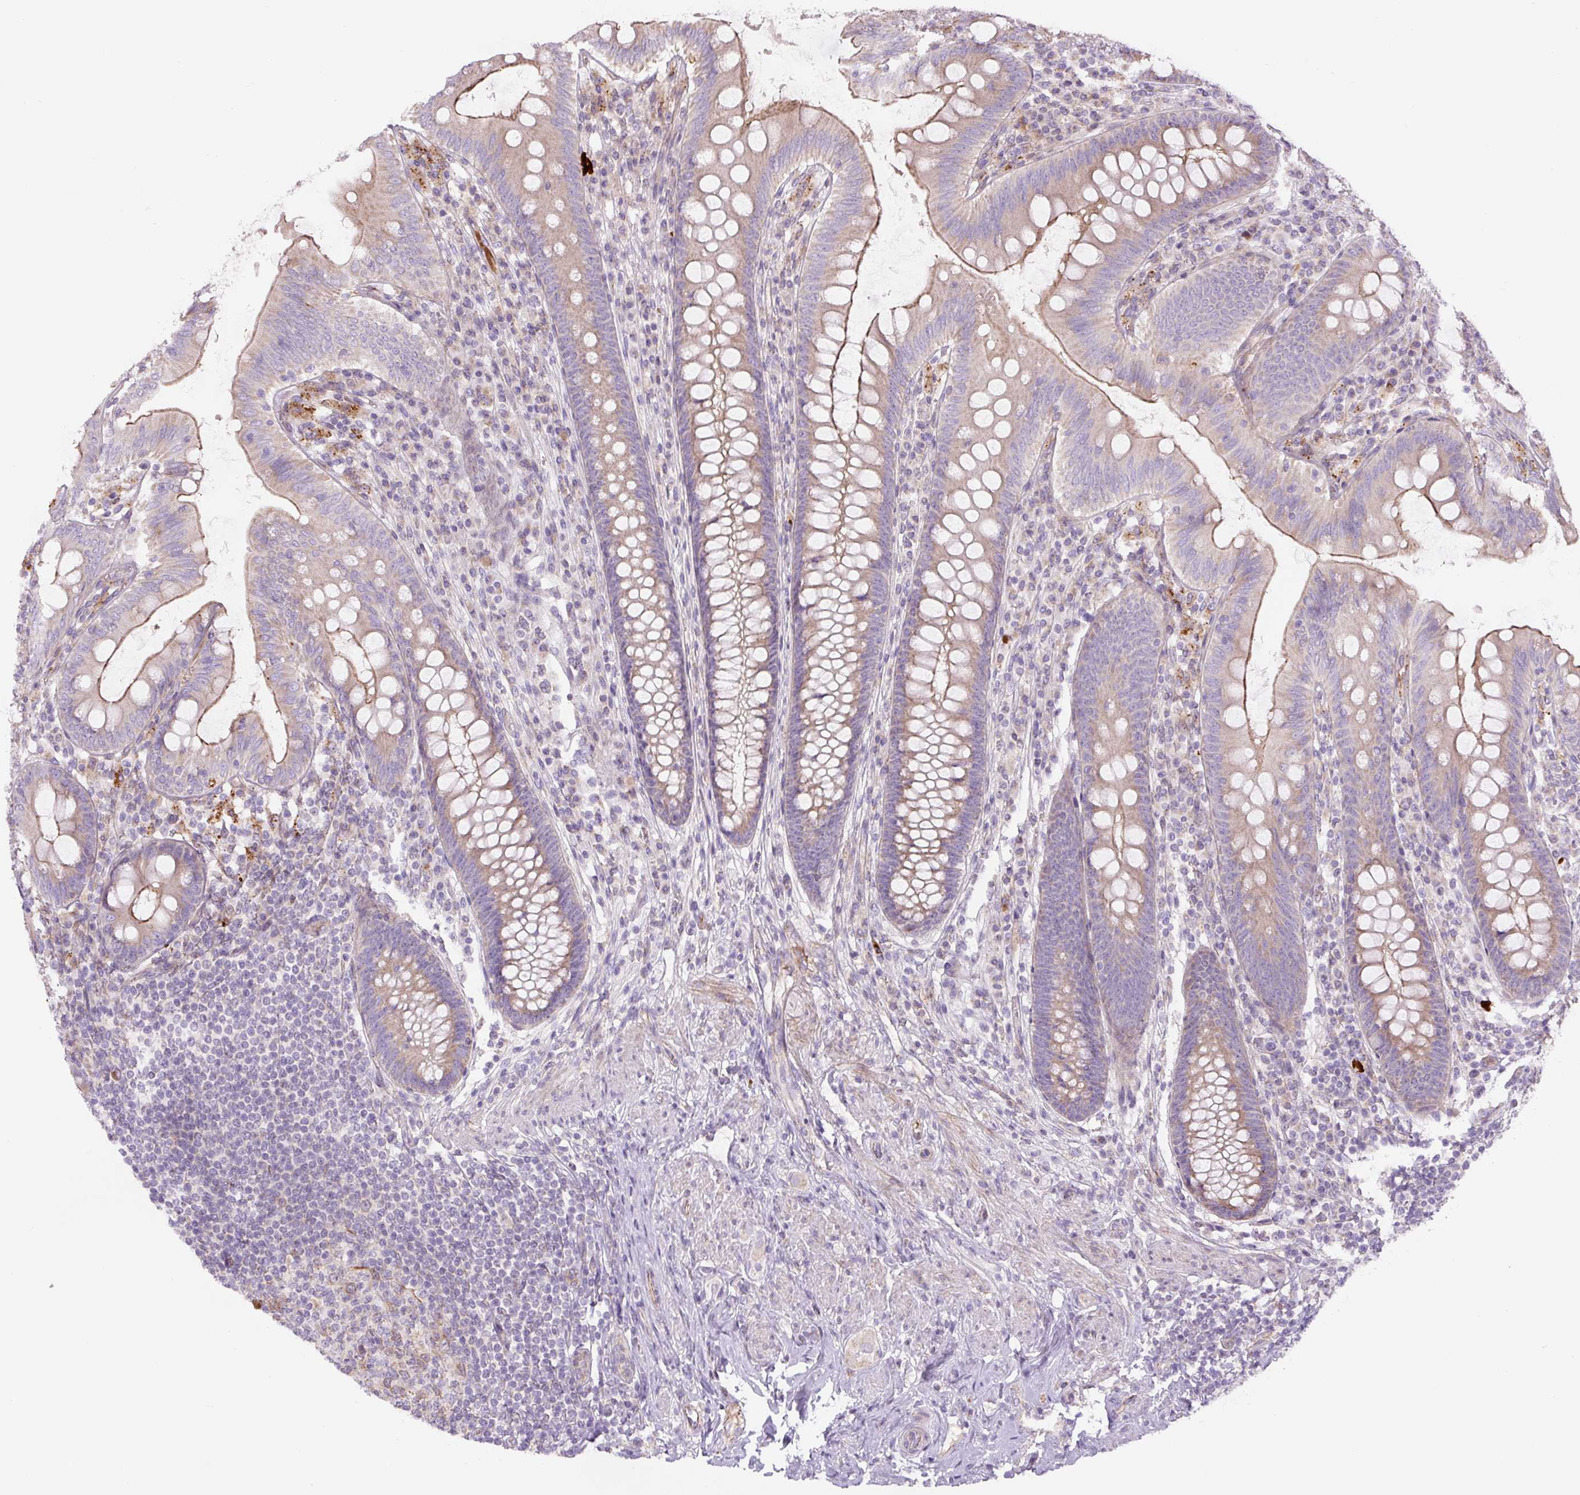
{"staining": {"intensity": "moderate", "quantity": "25%-75%", "location": "cytoplasmic/membranous"}, "tissue": "appendix", "cell_type": "Glandular cells", "image_type": "normal", "snomed": [{"axis": "morphology", "description": "Normal tissue, NOS"}, {"axis": "topography", "description": "Appendix"}], "caption": "Protein expression analysis of benign appendix displays moderate cytoplasmic/membranous positivity in approximately 25%-75% of glandular cells.", "gene": "CCNI2", "patient": {"sex": "male", "age": 71}}